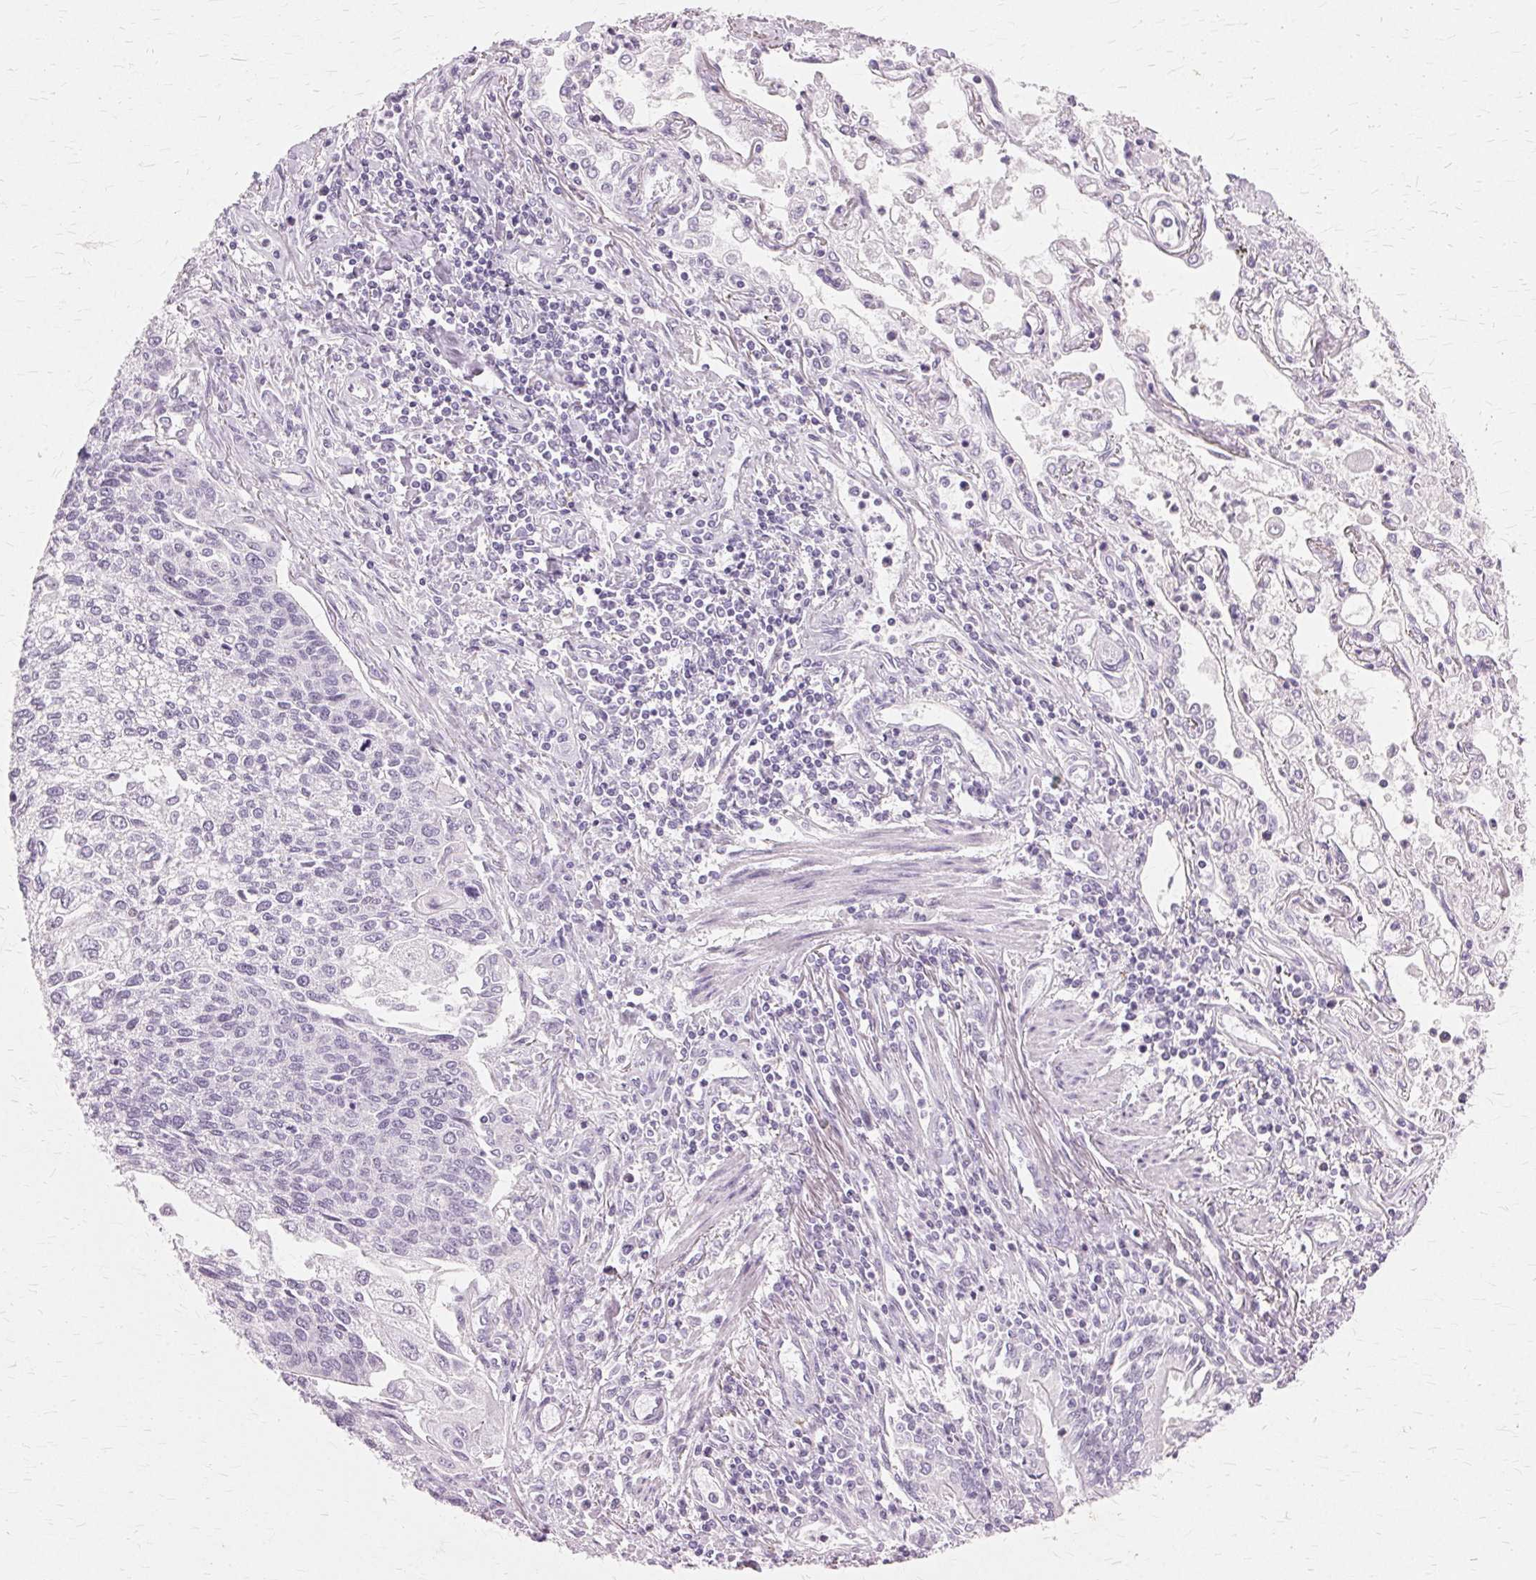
{"staining": {"intensity": "negative", "quantity": "none", "location": "none"}, "tissue": "lung cancer", "cell_type": "Tumor cells", "image_type": "cancer", "snomed": [{"axis": "morphology", "description": "Squamous cell carcinoma, NOS"}, {"axis": "topography", "description": "Lung"}], "caption": "Immunohistochemical staining of human lung squamous cell carcinoma reveals no significant positivity in tumor cells.", "gene": "SLC45A3", "patient": {"sex": "male", "age": 74}}